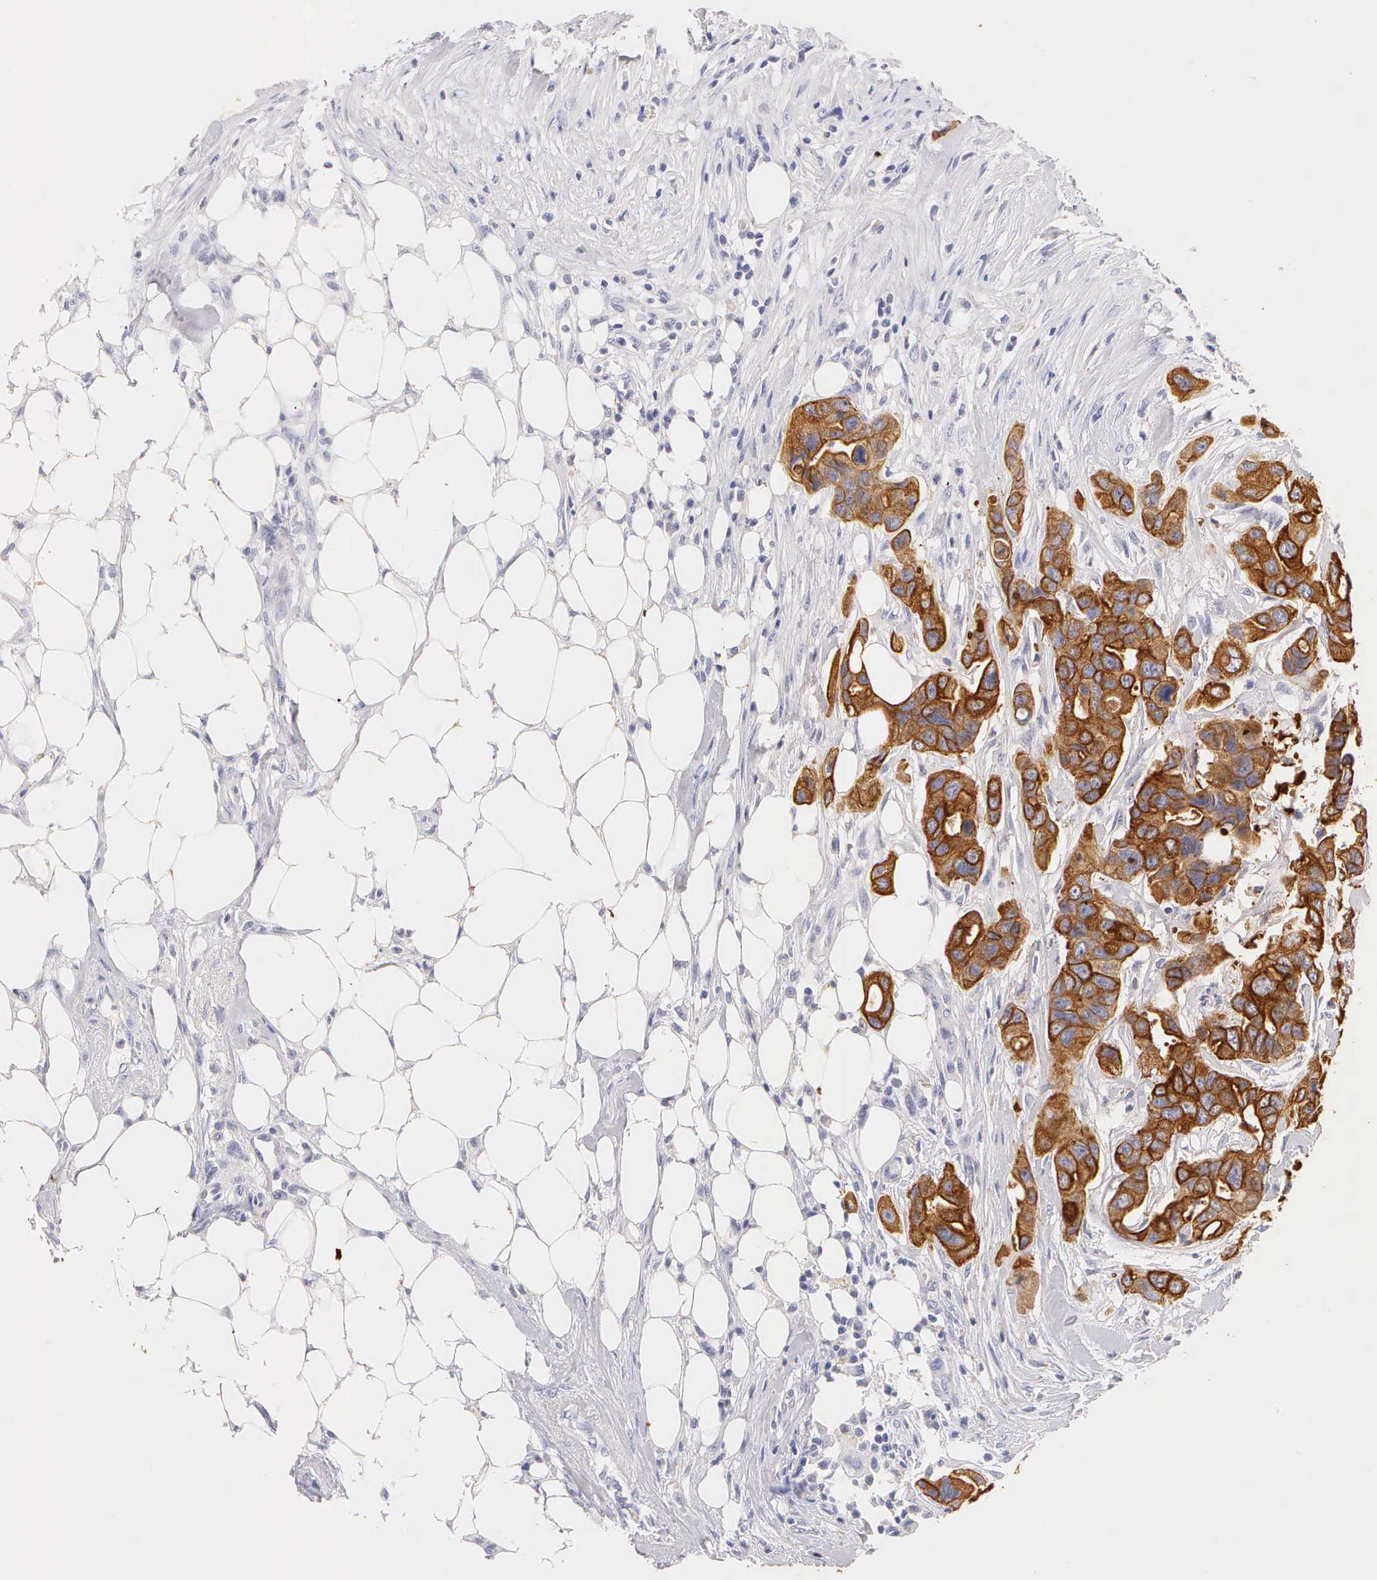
{"staining": {"intensity": "strong", "quantity": ">75%", "location": "cytoplasmic/membranous"}, "tissue": "colorectal cancer", "cell_type": "Tumor cells", "image_type": "cancer", "snomed": [{"axis": "morphology", "description": "Adenocarcinoma, NOS"}, {"axis": "topography", "description": "Colon"}], "caption": "Immunohistochemical staining of human colorectal cancer exhibits high levels of strong cytoplasmic/membranous positivity in about >75% of tumor cells.", "gene": "KRT17", "patient": {"sex": "female", "age": 70}}